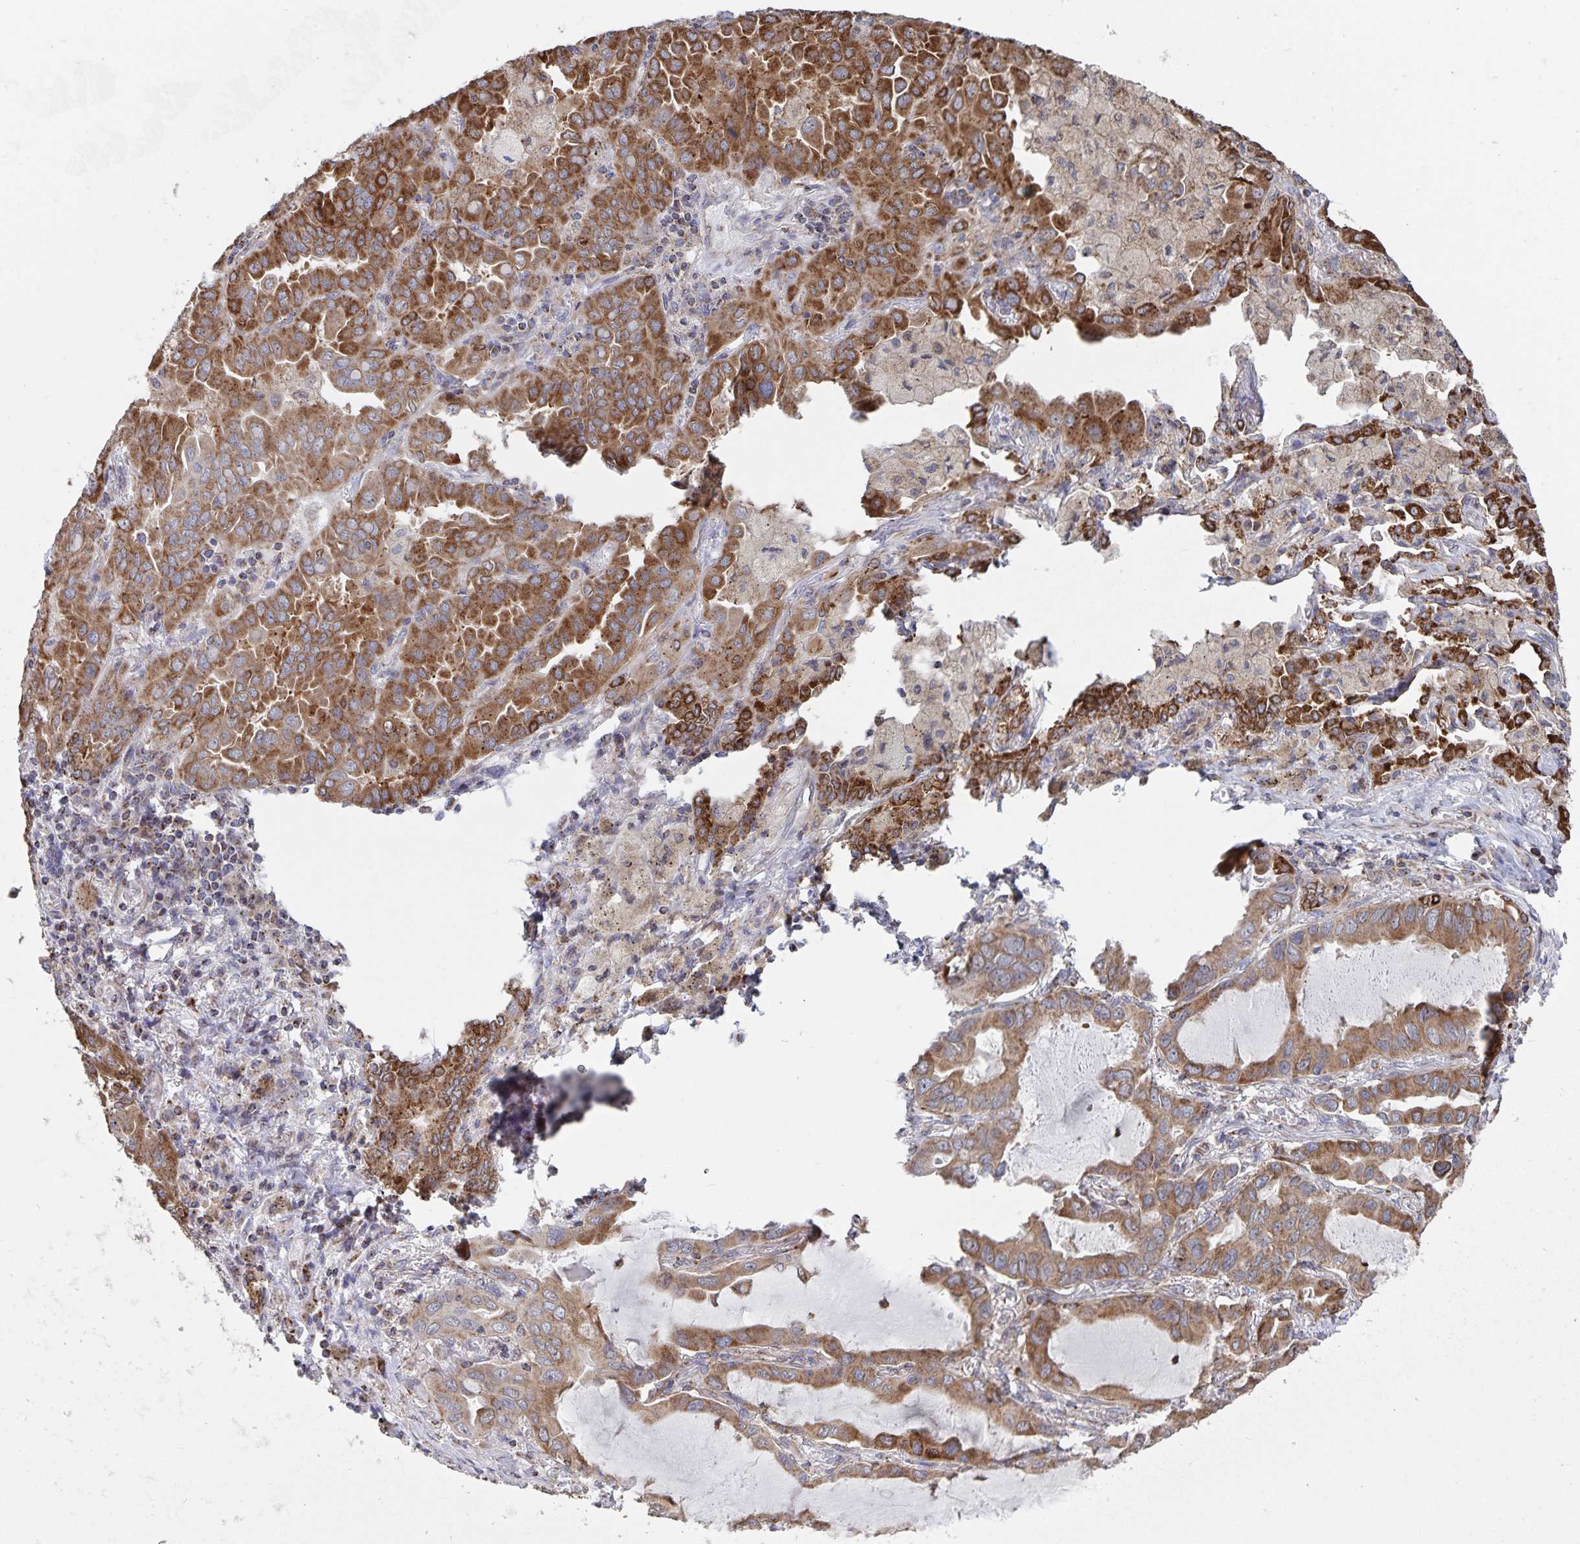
{"staining": {"intensity": "strong", "quantity": ">75%", "location": "cytoplasmic/membranous"}, "tissue": "lung cancer", "cell_type": "Tumor cells", "image_type": "cancer", "snomed": [{"axis": "morphology", "description": "Adenocarcinoma, NOS"}, {"axis": "topography", "description": "Lung"}], "caption": "Immunohistochemical staining of lung cancer reveals high levels of strong cytoplasmic/membranous expression in approximately >75% of tumor cells.", "gene": "ACACA", "patient": {"sex": "male", "age": 64}}